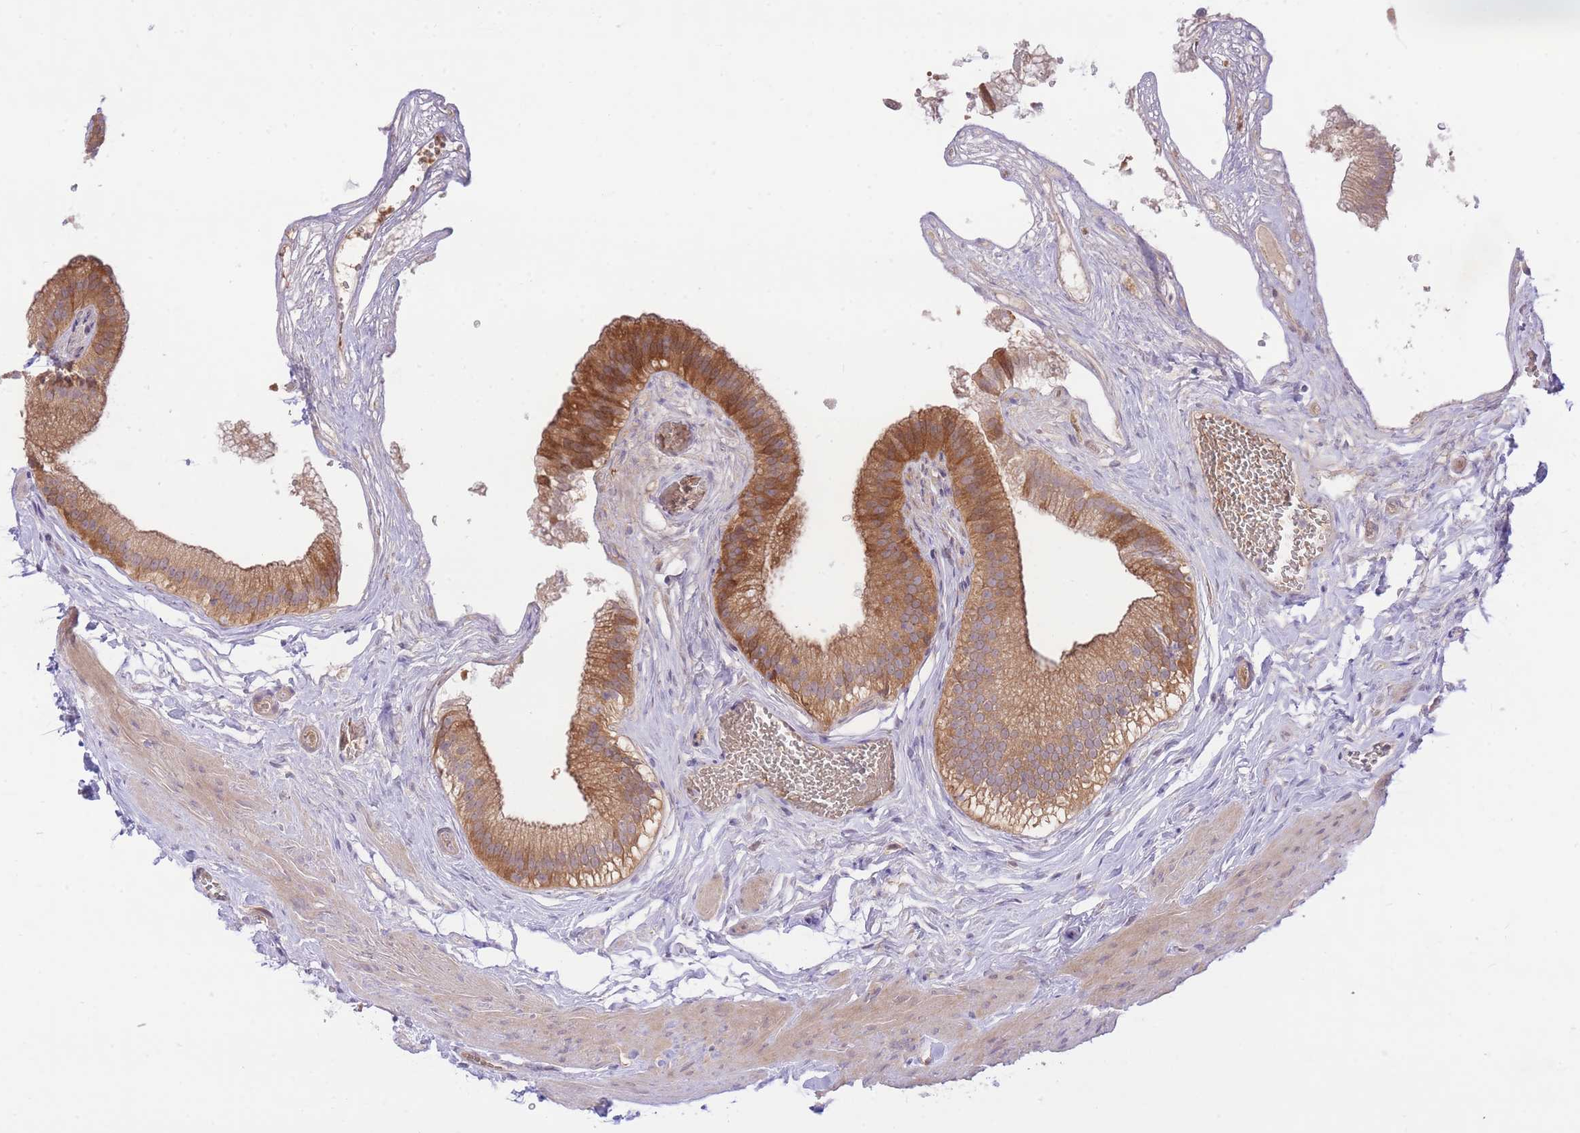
{"staining": {"intensity": "moderate", "quantity": ">75%", "location": "cytoplasmic/membranous"}, "tissue": "gallbladder", "cell_type": "Glandular cells", "image_type": "normal", "snomed": [{"axis": "morphology", "description": "Normal tissue, NOS"}, {"axis": "topography", "description": "Gallbladder"}], "caption": "Immunohistochemical staining of normal human gallbladder exhibits medium levels of moderate cytoplasmic/membranous staining in approximately >75% of glandular cells. (DAB IHC, brown staining for protein, blue staining for nuclei).", "gene": "PREP", "patient": {"sex": "female", "age": 54}}